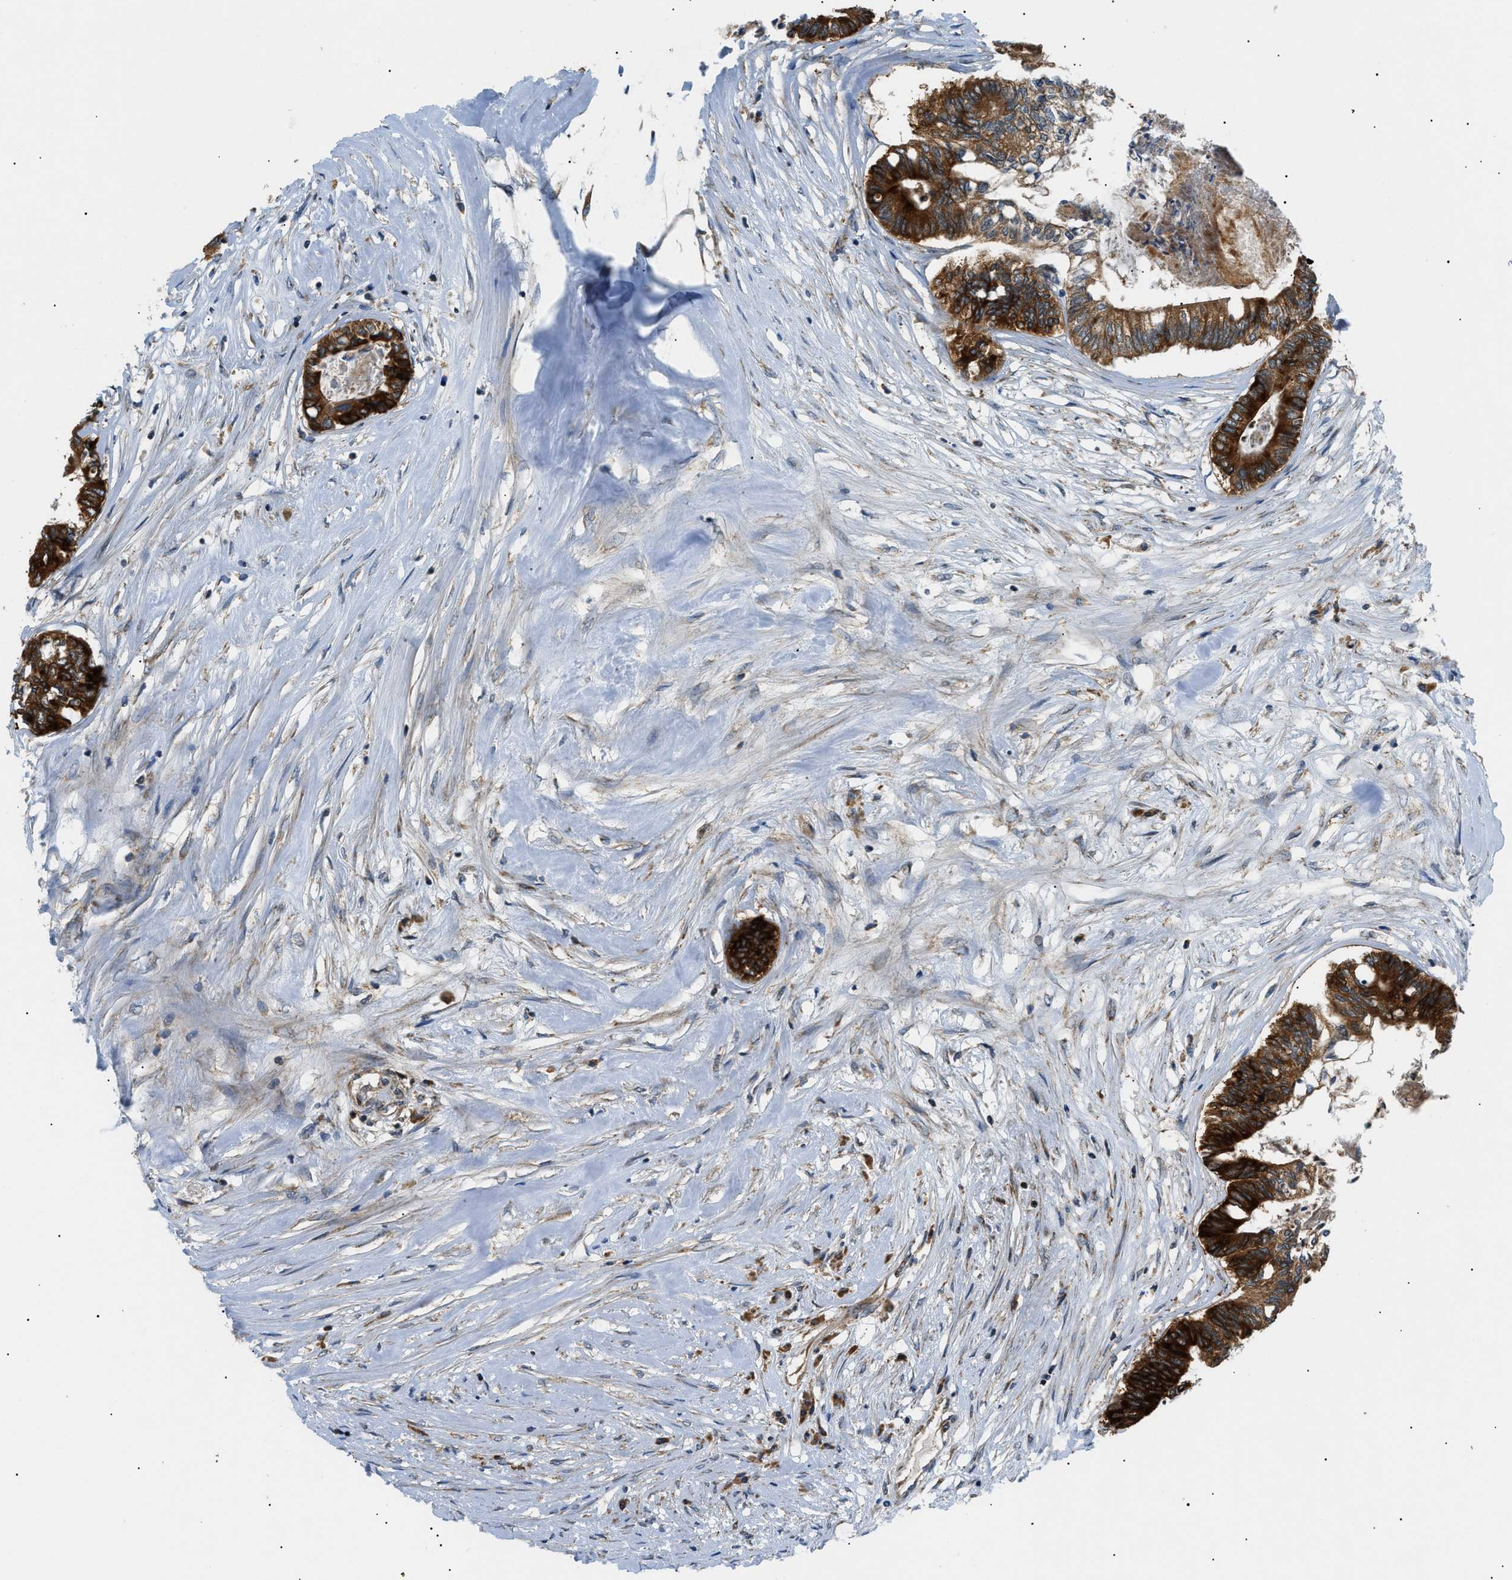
{"staining": {"intensity": "strong", "quantity": ">75%", "location": "cytoplasmic/membranous"}, "tissue": "colorectal cancer", "cell_type": "Tumor cells", "image_type": "cancer", "snomed": [{"axis": "morphology", "description": "Adenocarcinoma, NOS"}, {"axis": "topography", "description": "Rectum"}], "caption": "There is high levels of strong cytoplasmic/membranous expression in tumor cells of adenocarcinoma (colorectal), as demonstrated by immunohistochemical staining (brown color).", "gene": "SRPK1", "patient": {"sex": "male", "age": 63}}